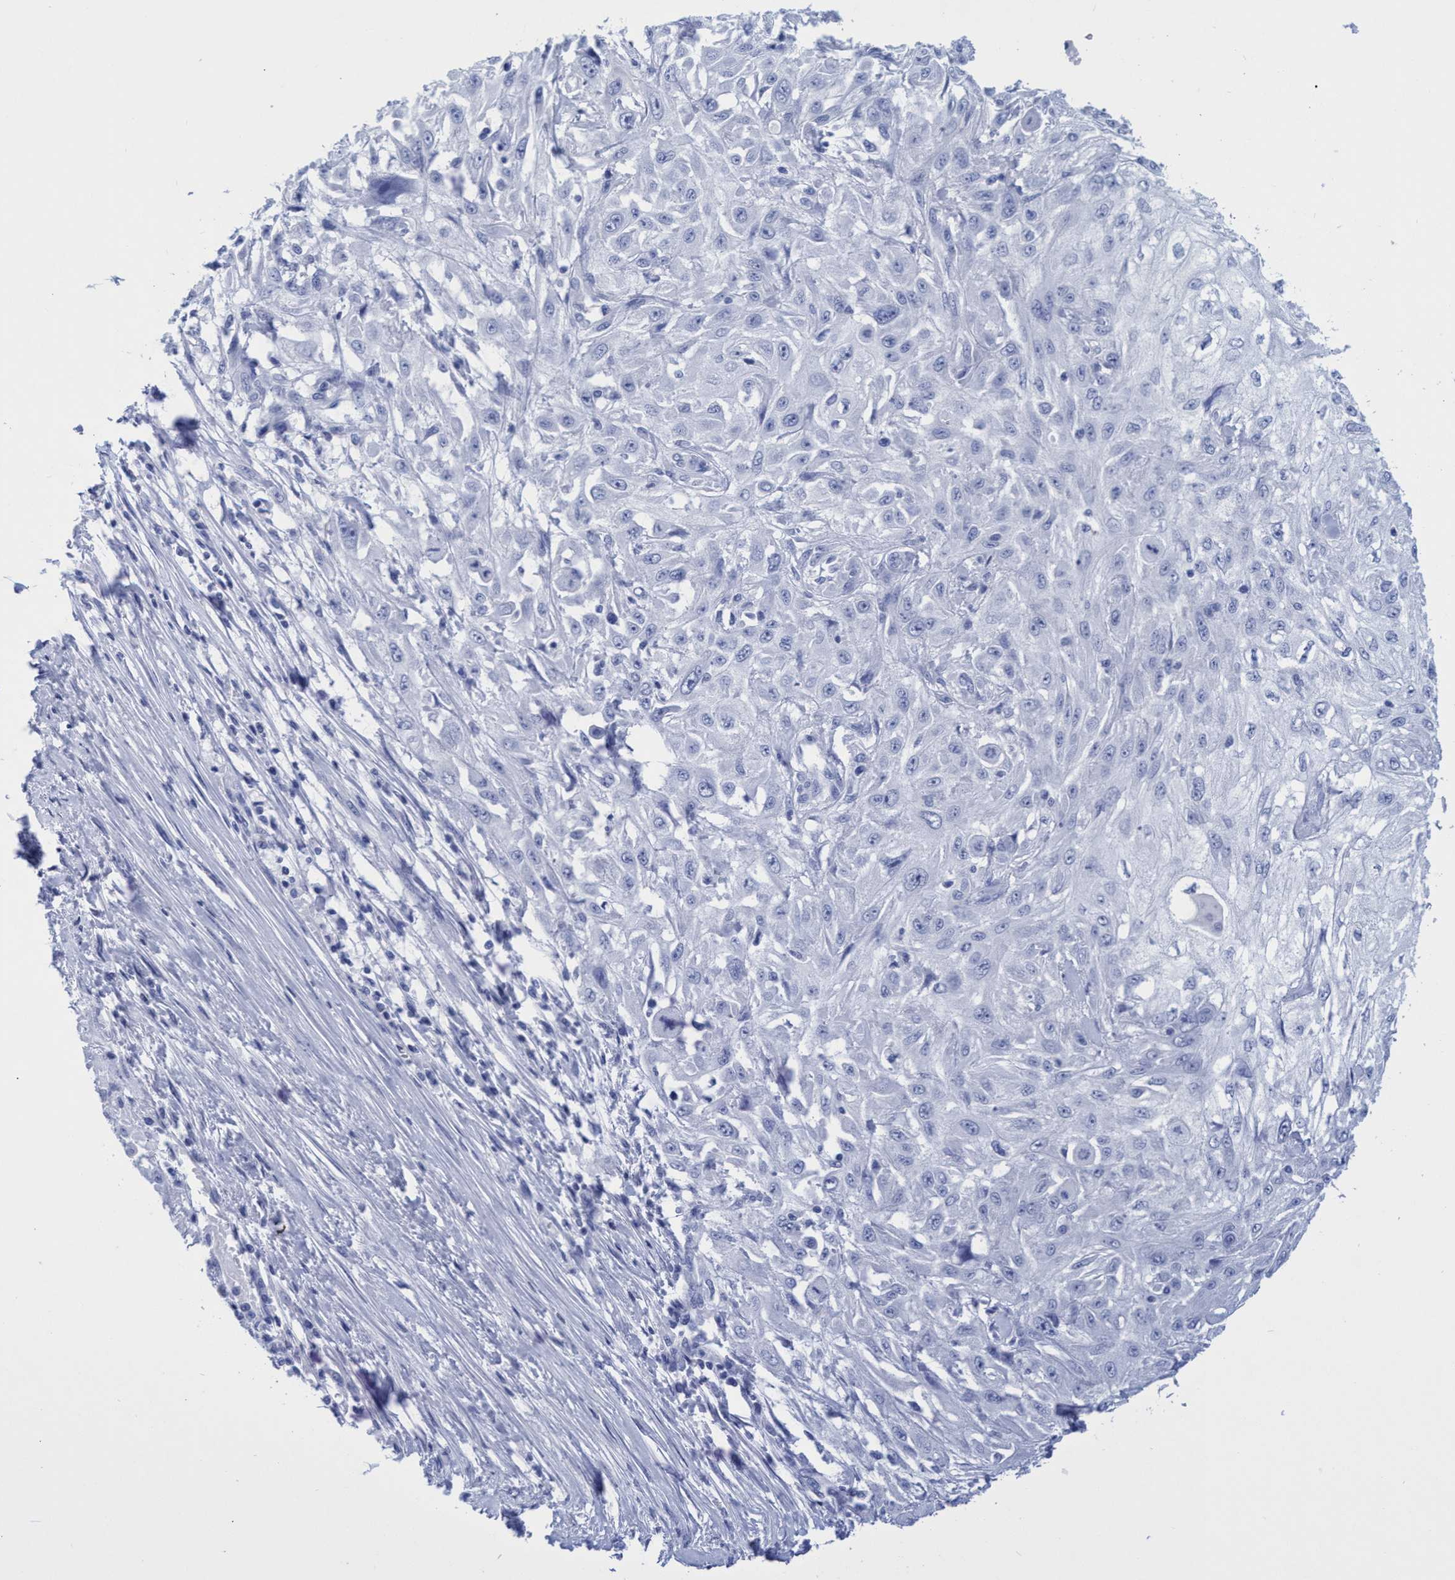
{"staining": {"intensity": "negative", "quantity": "none", "location": "none"}, "tissue": "skin cancer", "cell_type": "Tumor cells", "image_type": "cancer", "snomed": [{"axis": "morphology", "description": "Squamous cell carcinoma, NOS"}, {"axis": "morphology", "description": "Squamous cell carcinoma, metastatic, NOS"}, {"axis": "topography", "description": "Skin"}, {"axis": "topography", "description": "Lymph node"}], "caption": "Tumor cells are negative for protein expression in human metastatic squamous cell carcinoma (skin).", "gene": "INSL6", "patient": {"sex": "male", "age": 75}}